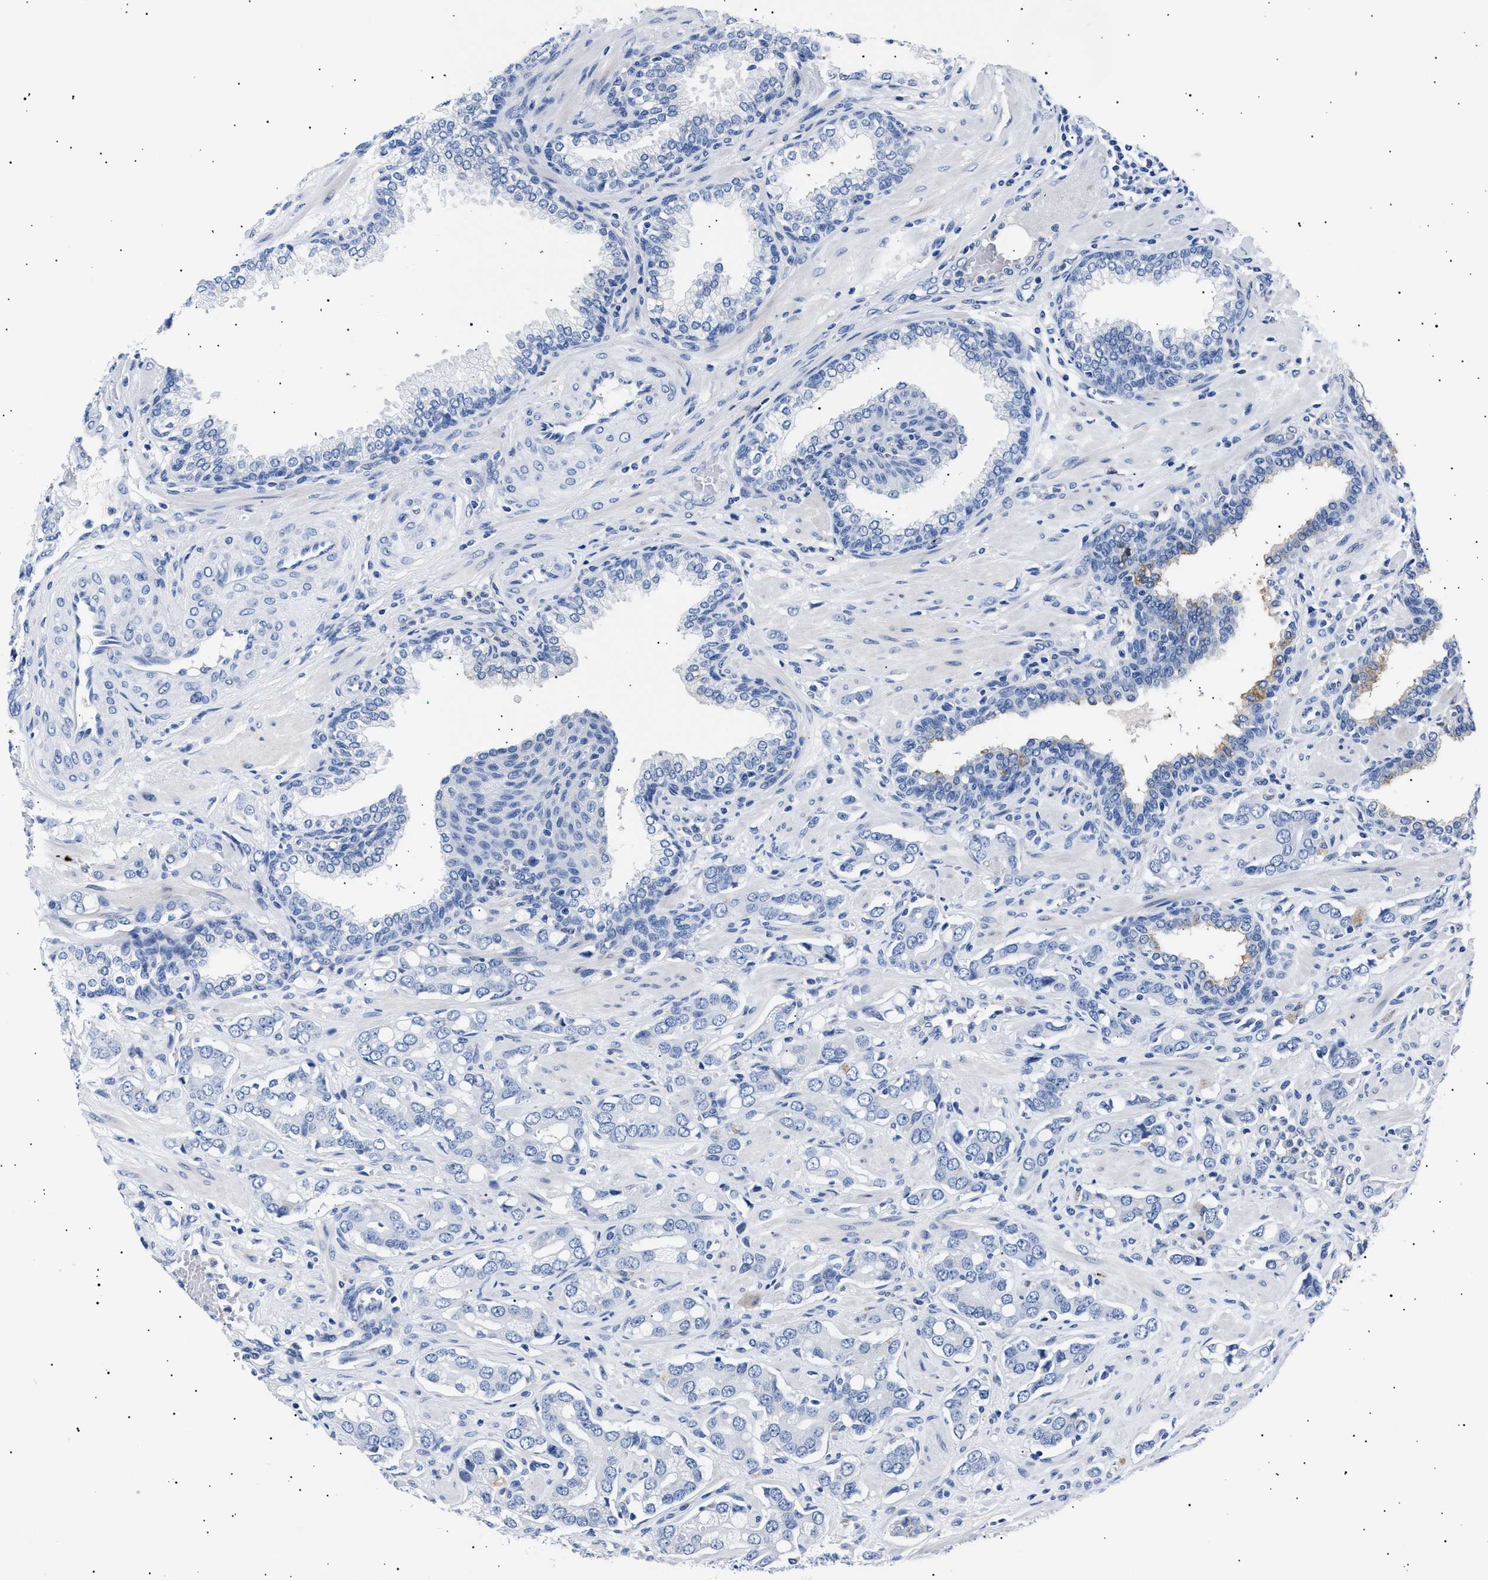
{"staining": {"intensity": "negative", "quantity": "none", "location": "none"}, "tissue": "prostate cancer", "cell_type": "Tumor cells", "image_type": "cancer", "snomed": [{"axis": "morphology", "description": "Adenocarcinoma, High grade"}, {"axis": "topography", "description": "Prostate"}], "caption": "A histopathology image of human high-grade adenocarcinoma (prostate) is negative for staining in tumor cells. (DAB immunohistochemistry (IHC), high magnification).", "gene": "HEMGN", "patient": {"sex": "male", "age": 52}}